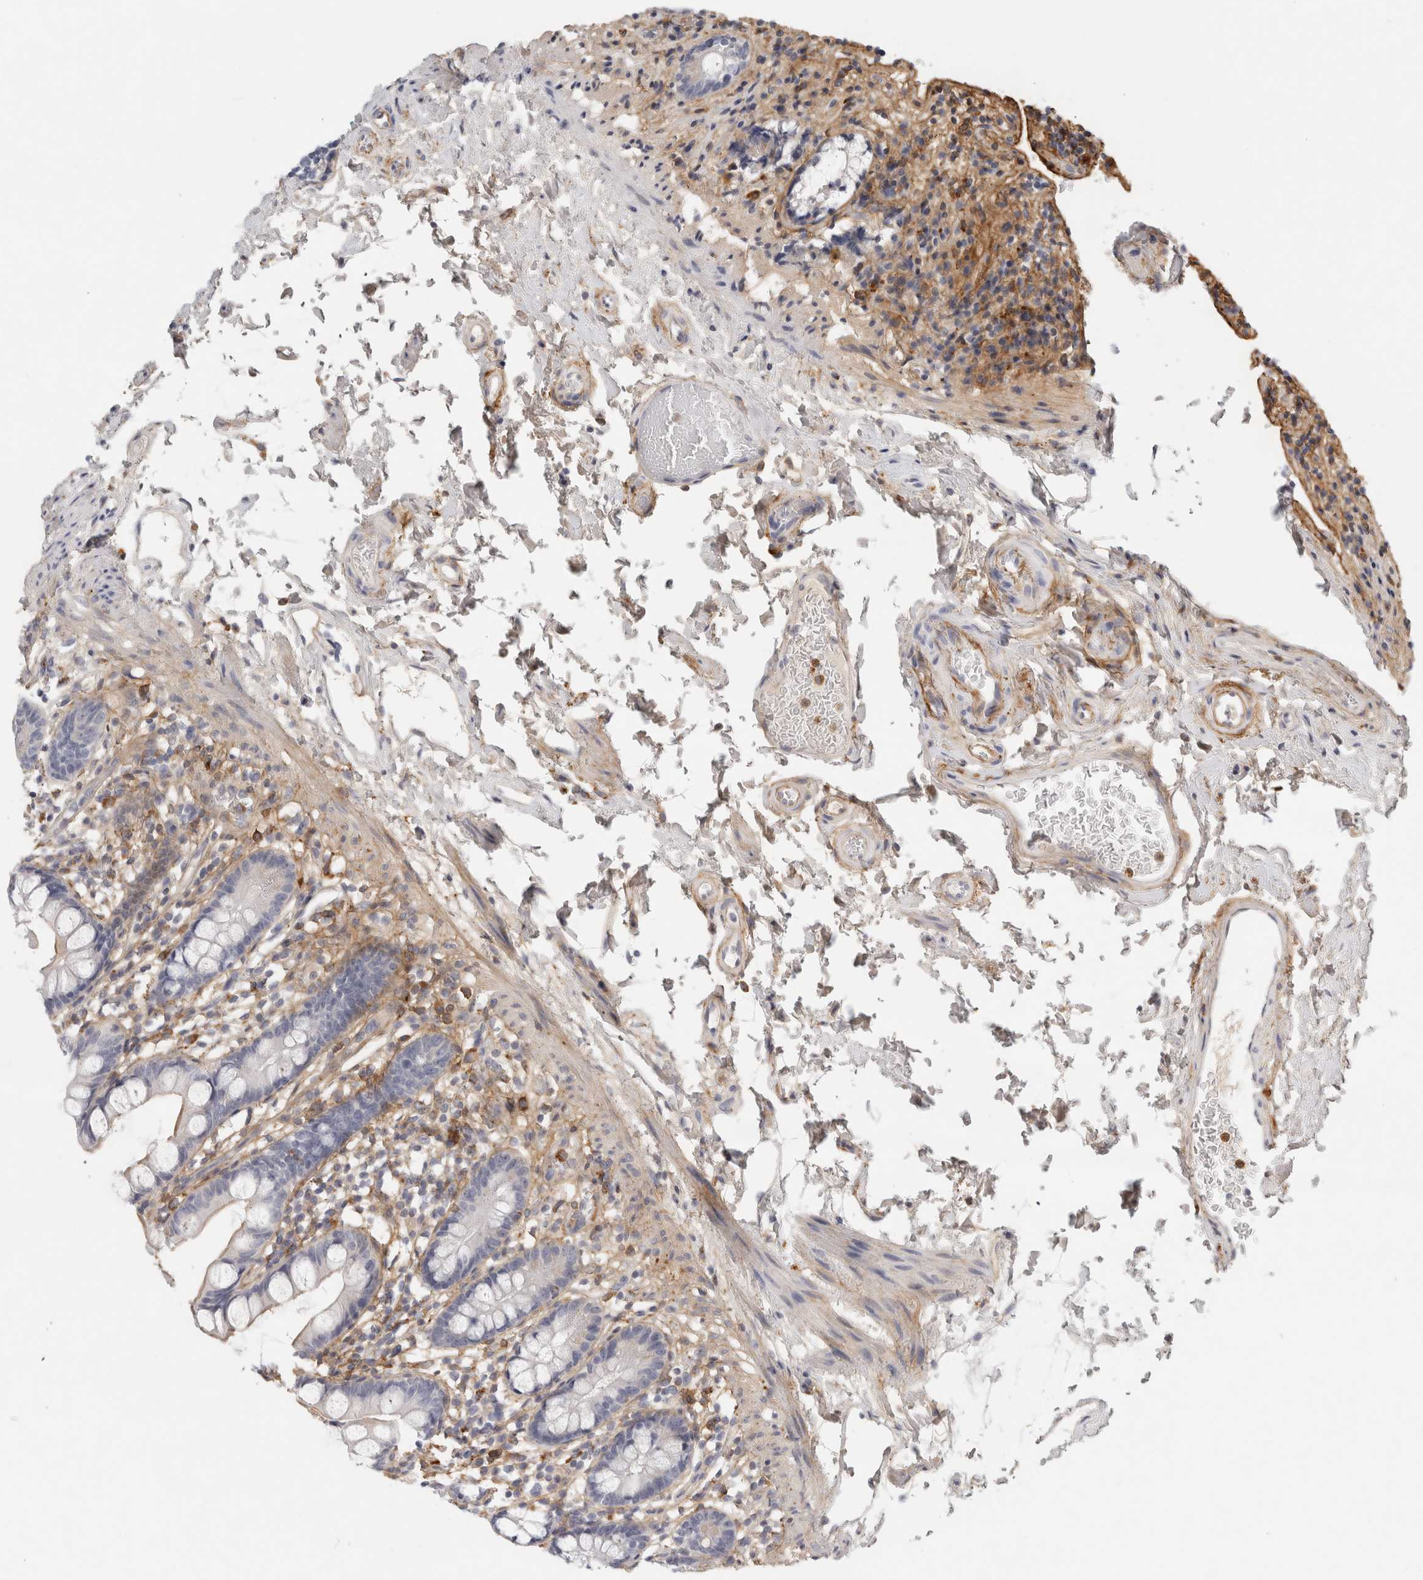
{"staining": {"intensity": "weak", "quantity": "25%-75%", "location": "cytoplasmic/membranous"}, "tissue": "small intestine", "cell_type": "Glandular cells", "image_type": "normal", "snomed": [{"axis": "morphology", "description": "Normal tissue, NOS"}, {"axis": "topography", "description": "Small intestine"}], "caption": "Immunohistochemistry (IHC) micrograph of normal small intestine: human small intestine stained using immunohistochemistry (IHC) demonstrates low levels of weak protein expression localized specifically in the cytoplasmic/membranous of glandular cells, appearing as a cytoplasmic/membranous brown color.", "gene": "FGL2", "patient": {"sex": "female", "age": 84}}